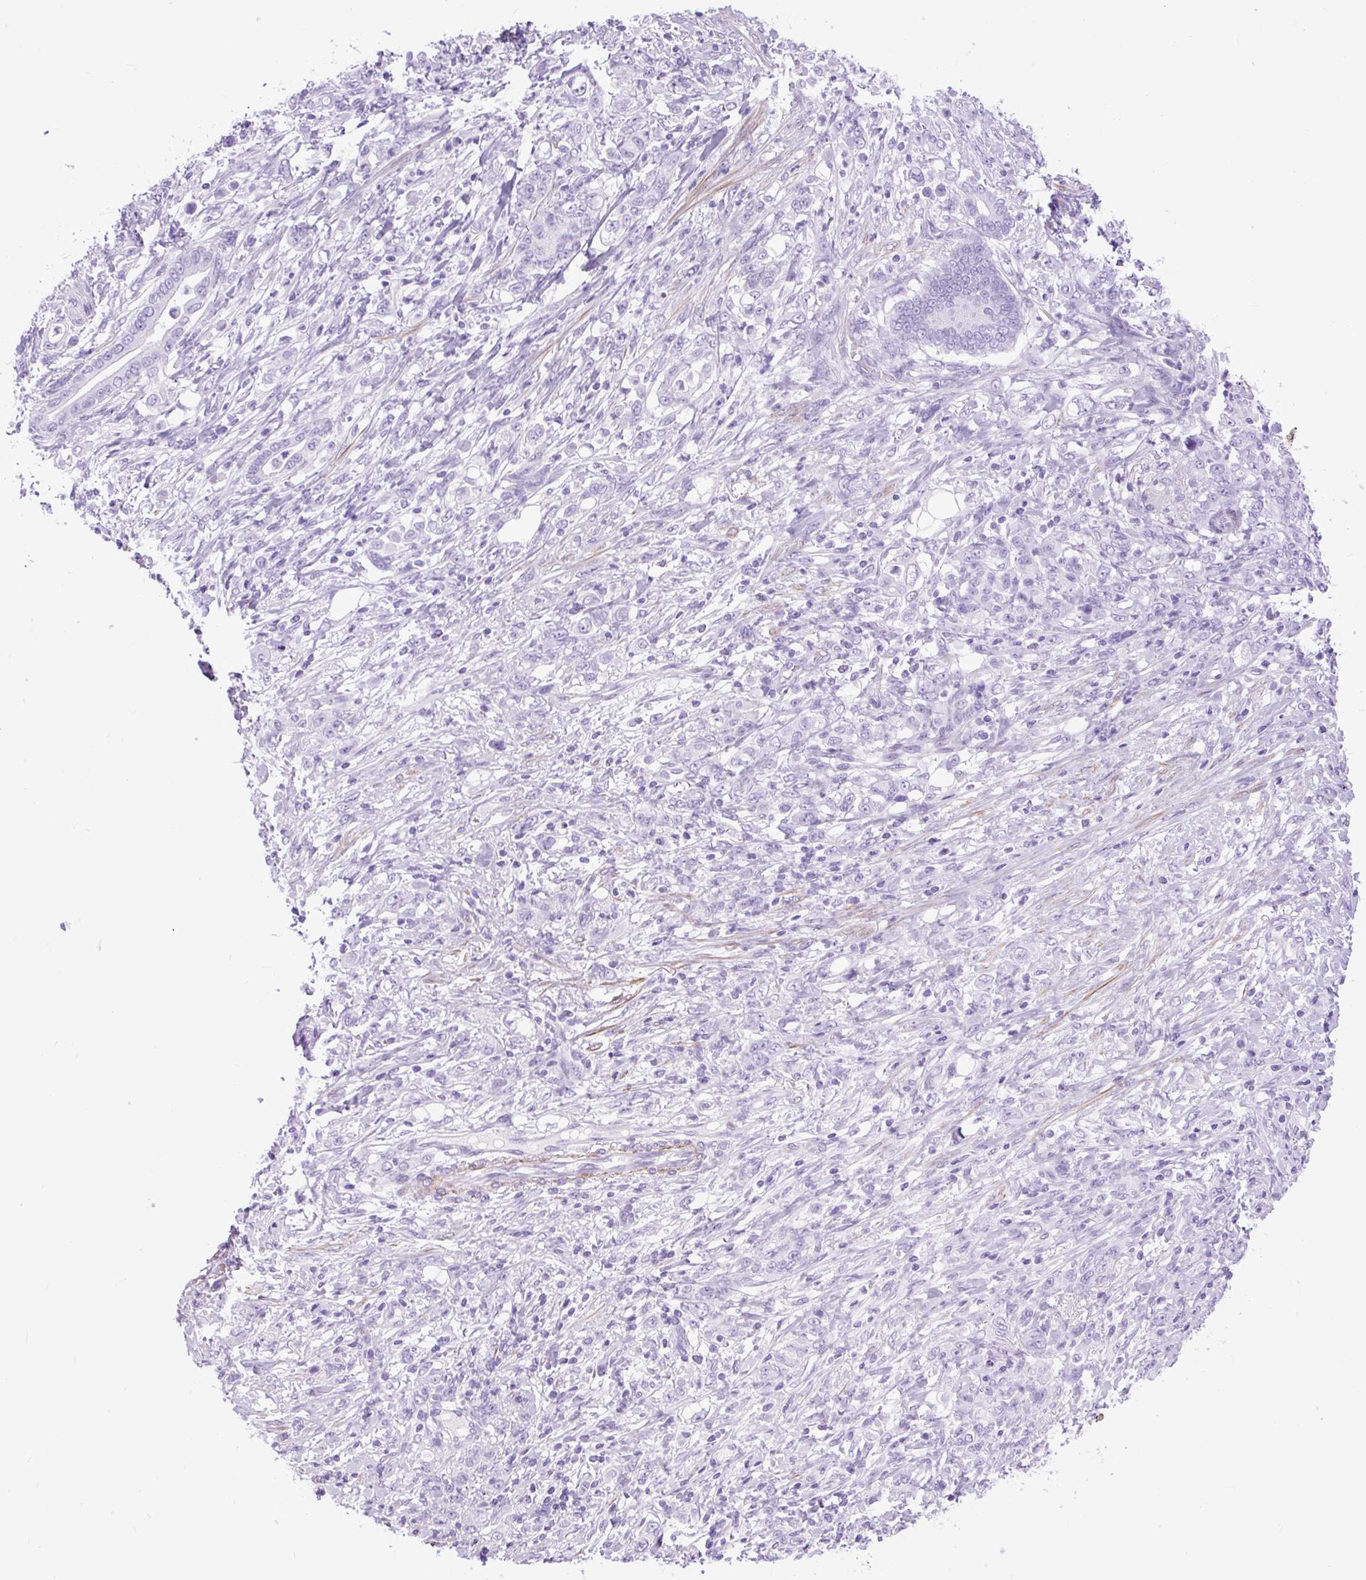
{"staining": {"intensity": "negative", "quantity": "none", "location": "none"}, "tissue": "stomach cancer", "cell_type": "Tumor cells", "image_type": "cancer", "snomed": [{"axis": "morphology", "description": "Adenocarcinoma, NOS"}, {"axis": "topography", "description": "Stomach"}], "caption": "A micrograph of human stomach adenocarcinoma is negative for staining in tumor cells.", "gene": "DPP6", "patient": {"sex": "female", "age": 79}}